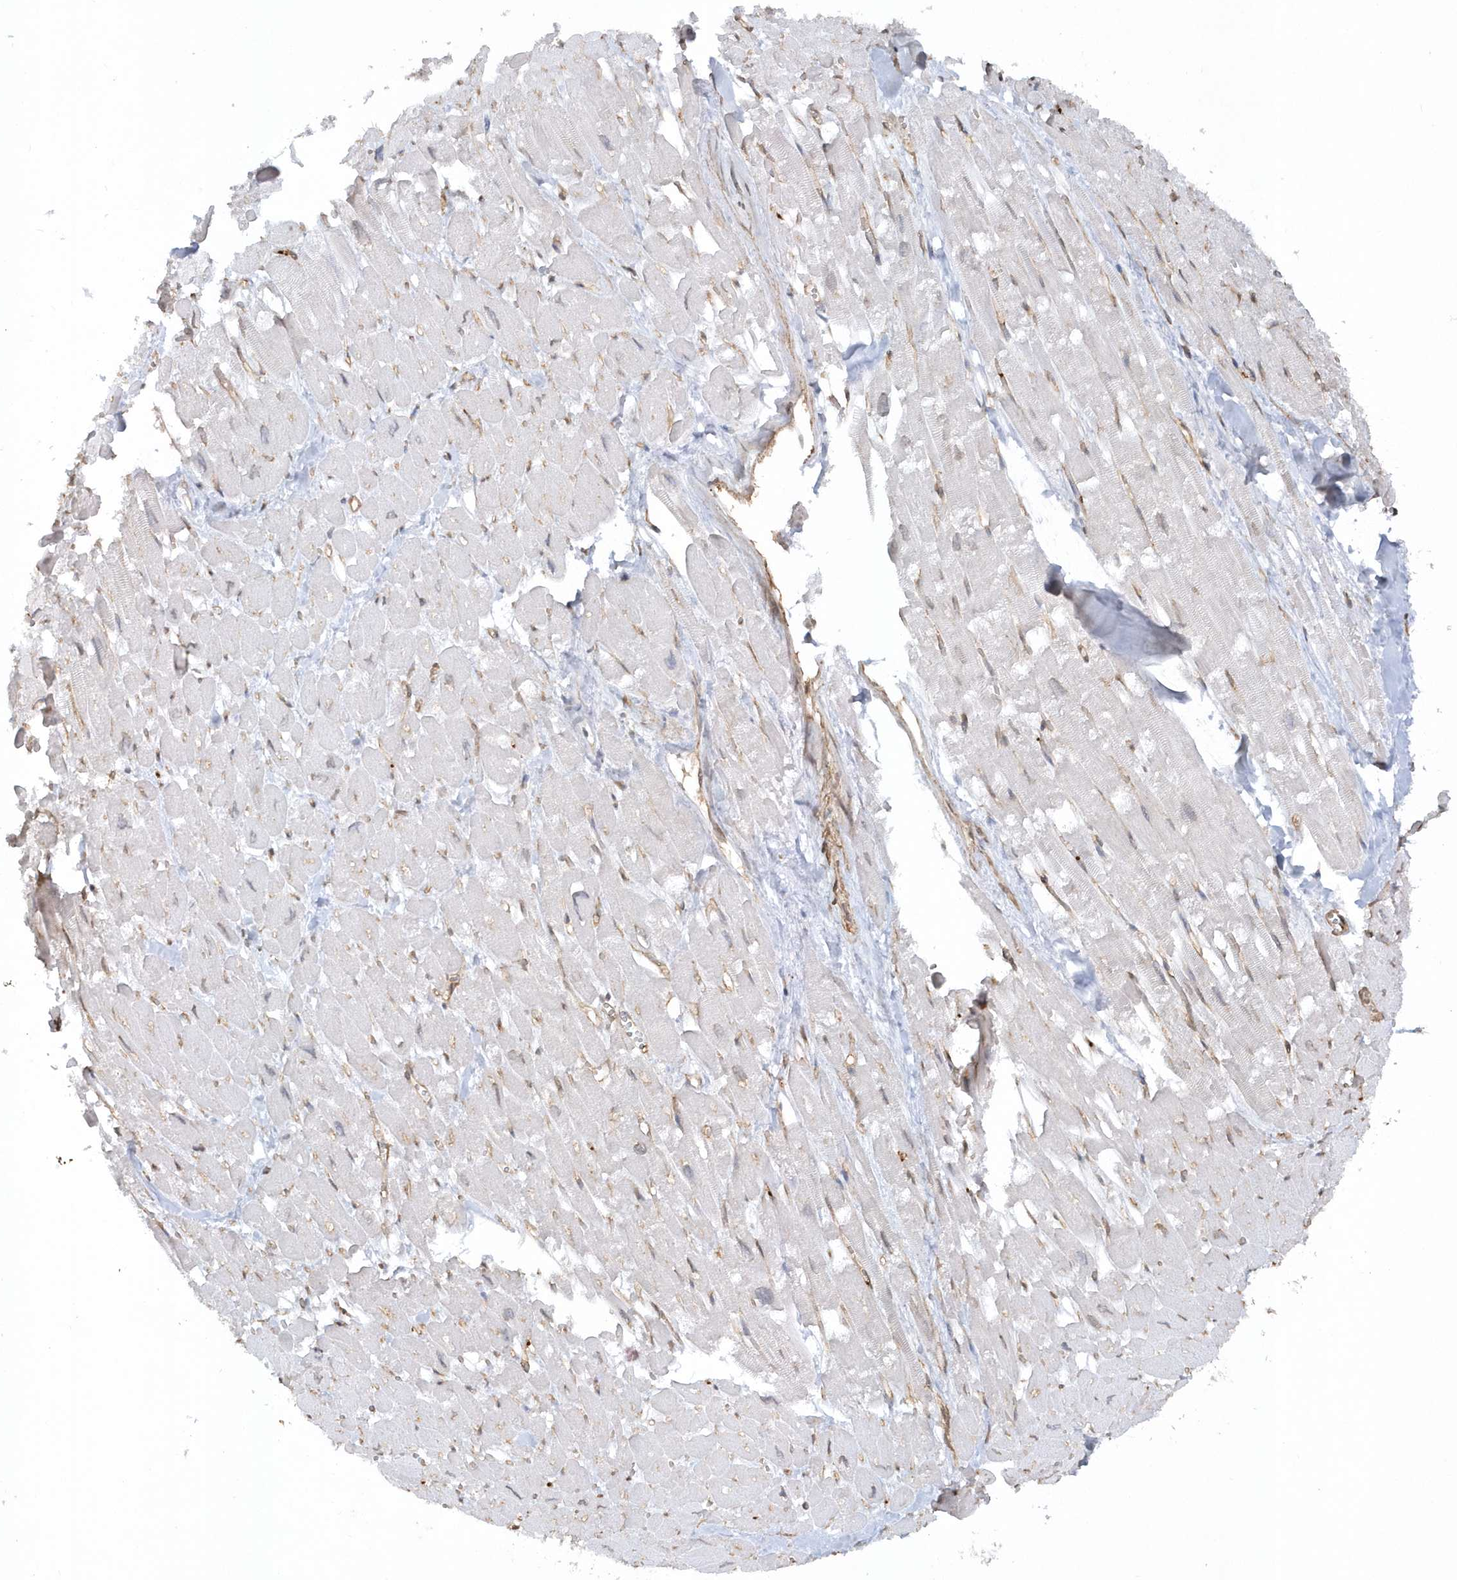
{"staining": {"intensity": "moderate", "quantity": "<25%", "location": "cytoplasmic/membranous"}, "tissue": "heart muscle", "cell_type": "Cardiomyocytes", "image_type": "normal", "snomed": [{"axis": "morphology", "description": "Normal tissue, NOS"}, {"axis": "topography", "description": "Heart"}], "caption": "Immunohistochemical staining of unremarkable human heart muscle displays <25% levels of moderate cytoplasmic/membranous protein staining in about <25% of cardiomyocytes.", "gene": "BSN", "patient": {"sex": "male", "age": 54}}